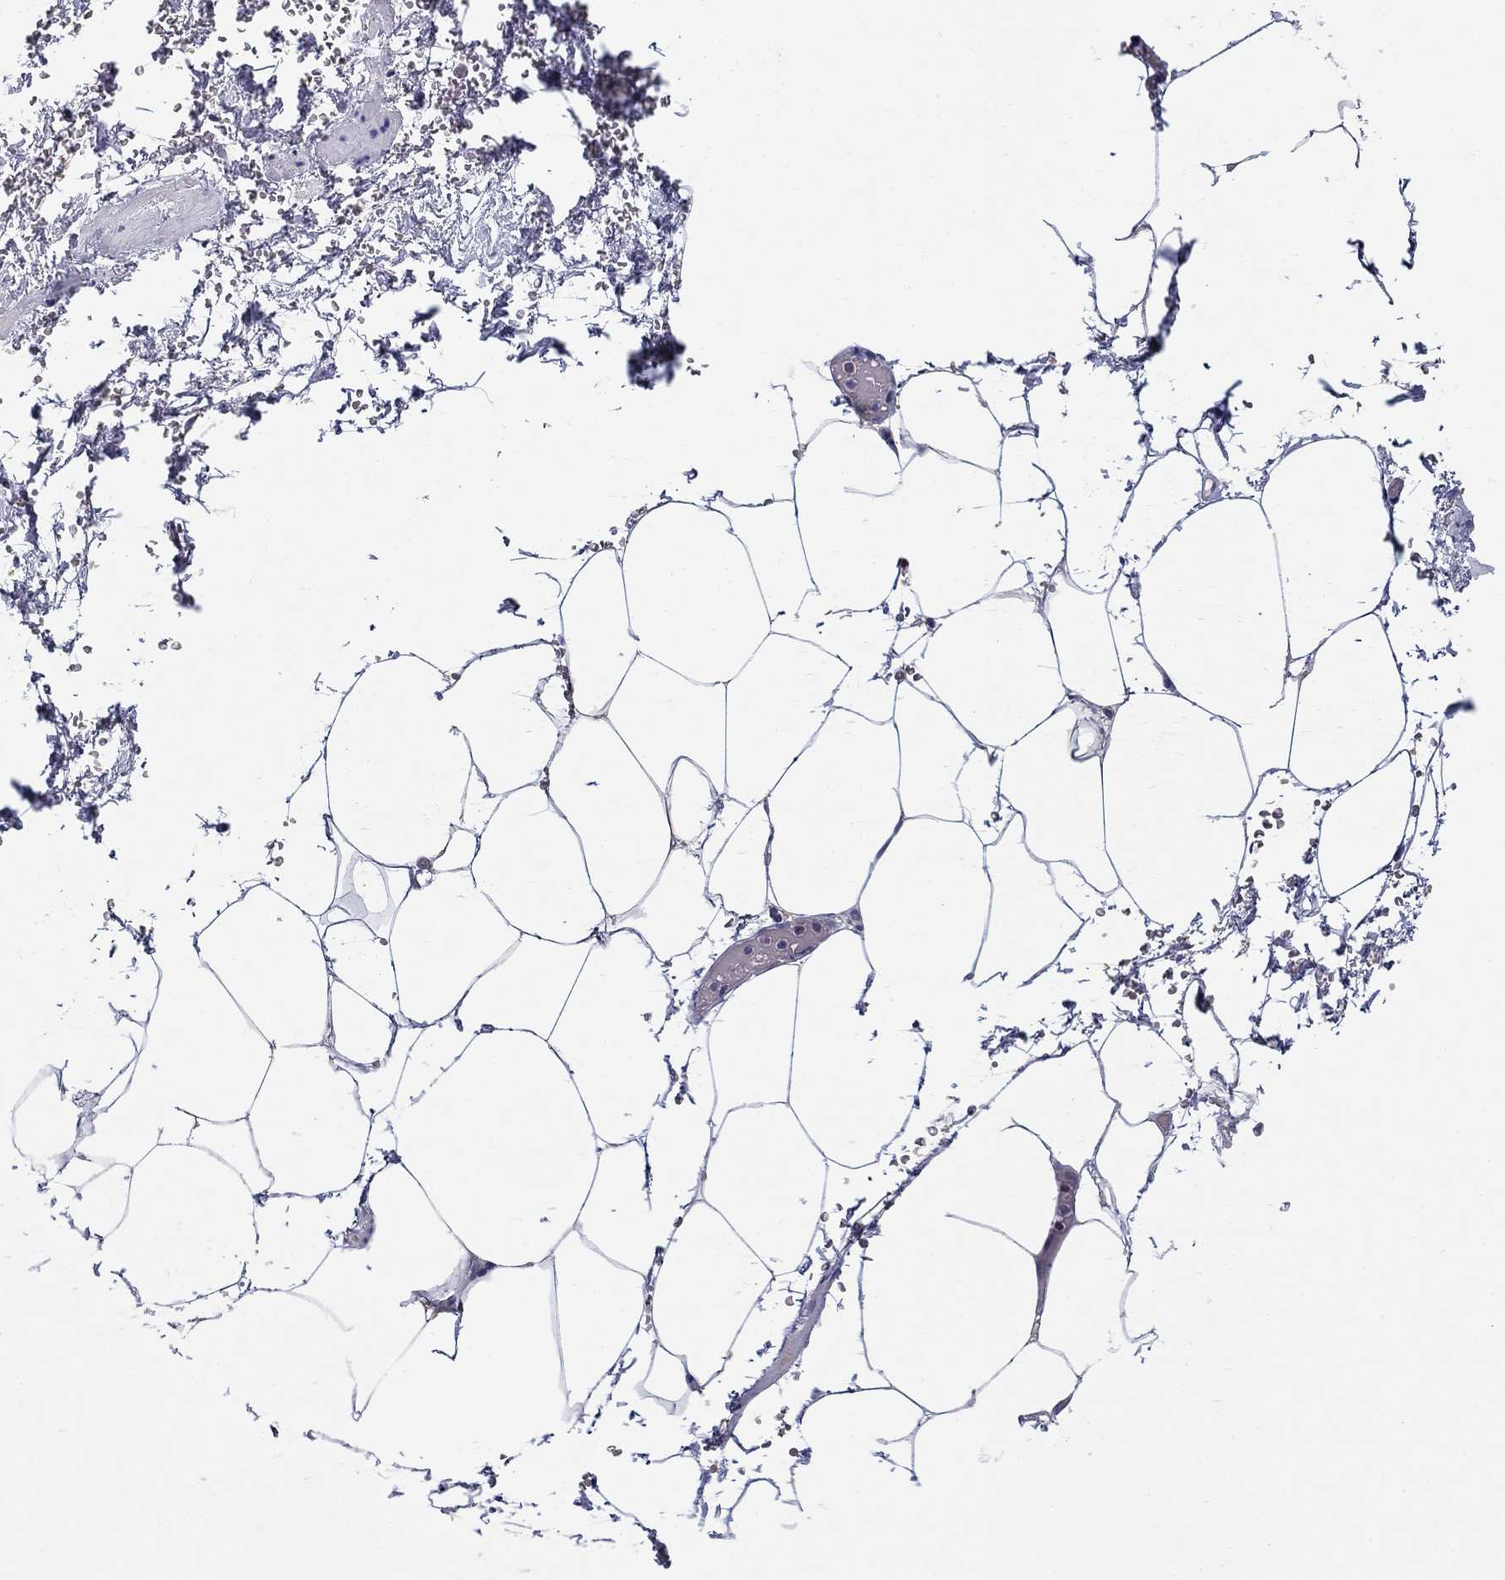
{"staining": {"intensity": "negative", "quantity": "none", "location": "none"}, "tissue": "adipose tissue", "cell_type": "Adipocytes", "image_type": "normal", "snomed": [{"axis": "morphology", "description": "Normal tissue, NOS"}, {"axis": "topography", "description": "Soft tissue"}, {"axis": "topography", "description": "Adipose tissue"}, {"axis": "topography", "description": "Vascular tissue"}, {"axis": "topography", "description": "Peripheral nerve tissue"}], "caption": "A high-resolution image shows immunohistochemistry (IHC) staining of normal adipose tissue, which demonstrates no significant positivity in adipocytes.", "gene": "QRFPR", "patient": {"sex": "male", "age": 68}}